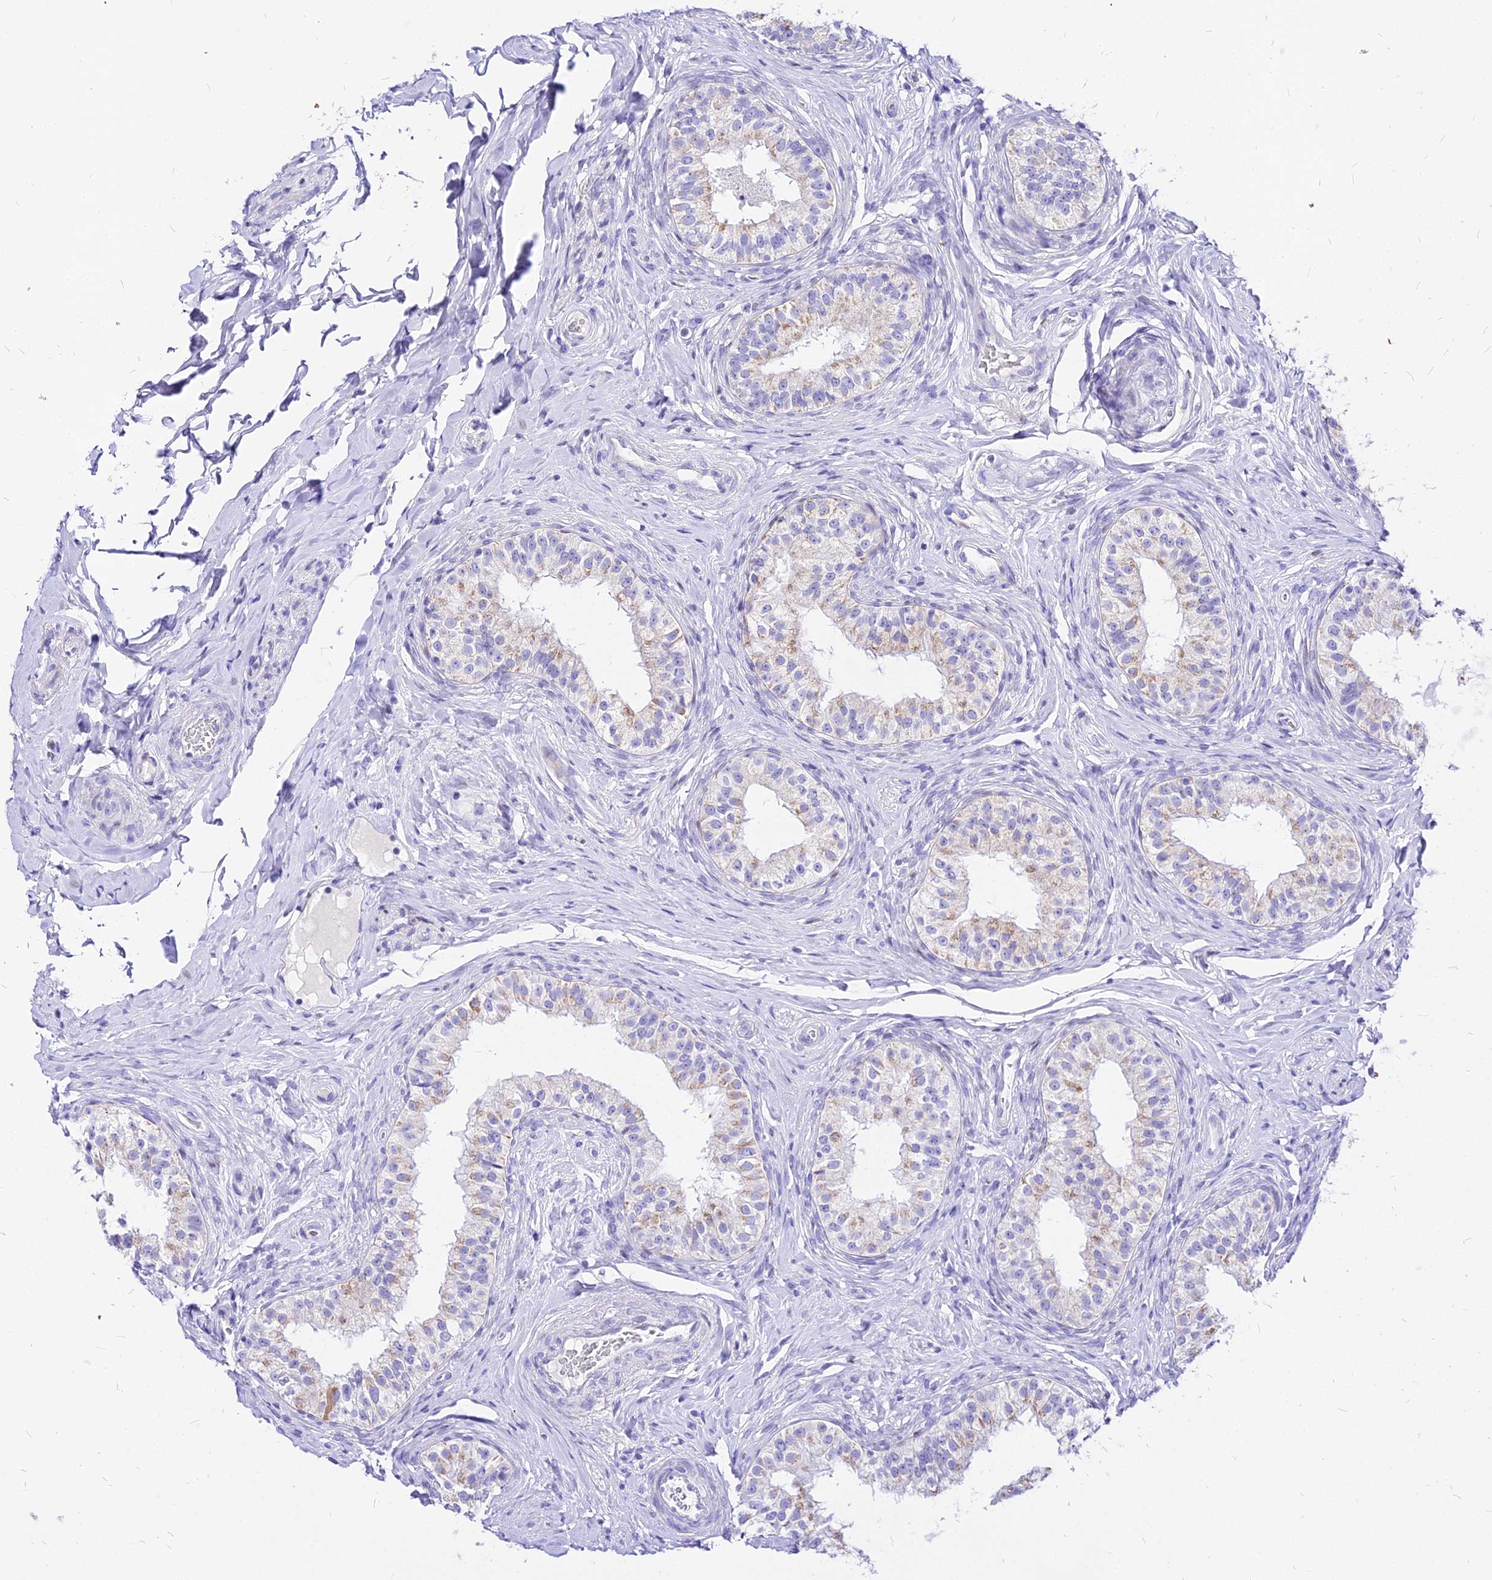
{"staining": {"intensity": "weak", "quantity": "<25%", "location": "cytoplasmic/membranous"}, "tissue": "epididymis", "cell_type": "Glandular cells", "image_type": "normal", "snomed": [{"axis": "morphology", "description": "Normal tissue, NOS"}, {"axis": "topography", "description": "Epididymis"}], "caption": "Glandular cells are negative for protein expression in benign human epididymis.", "gene": "CARD18", "patient": {"sex": "male", "age": 49}}